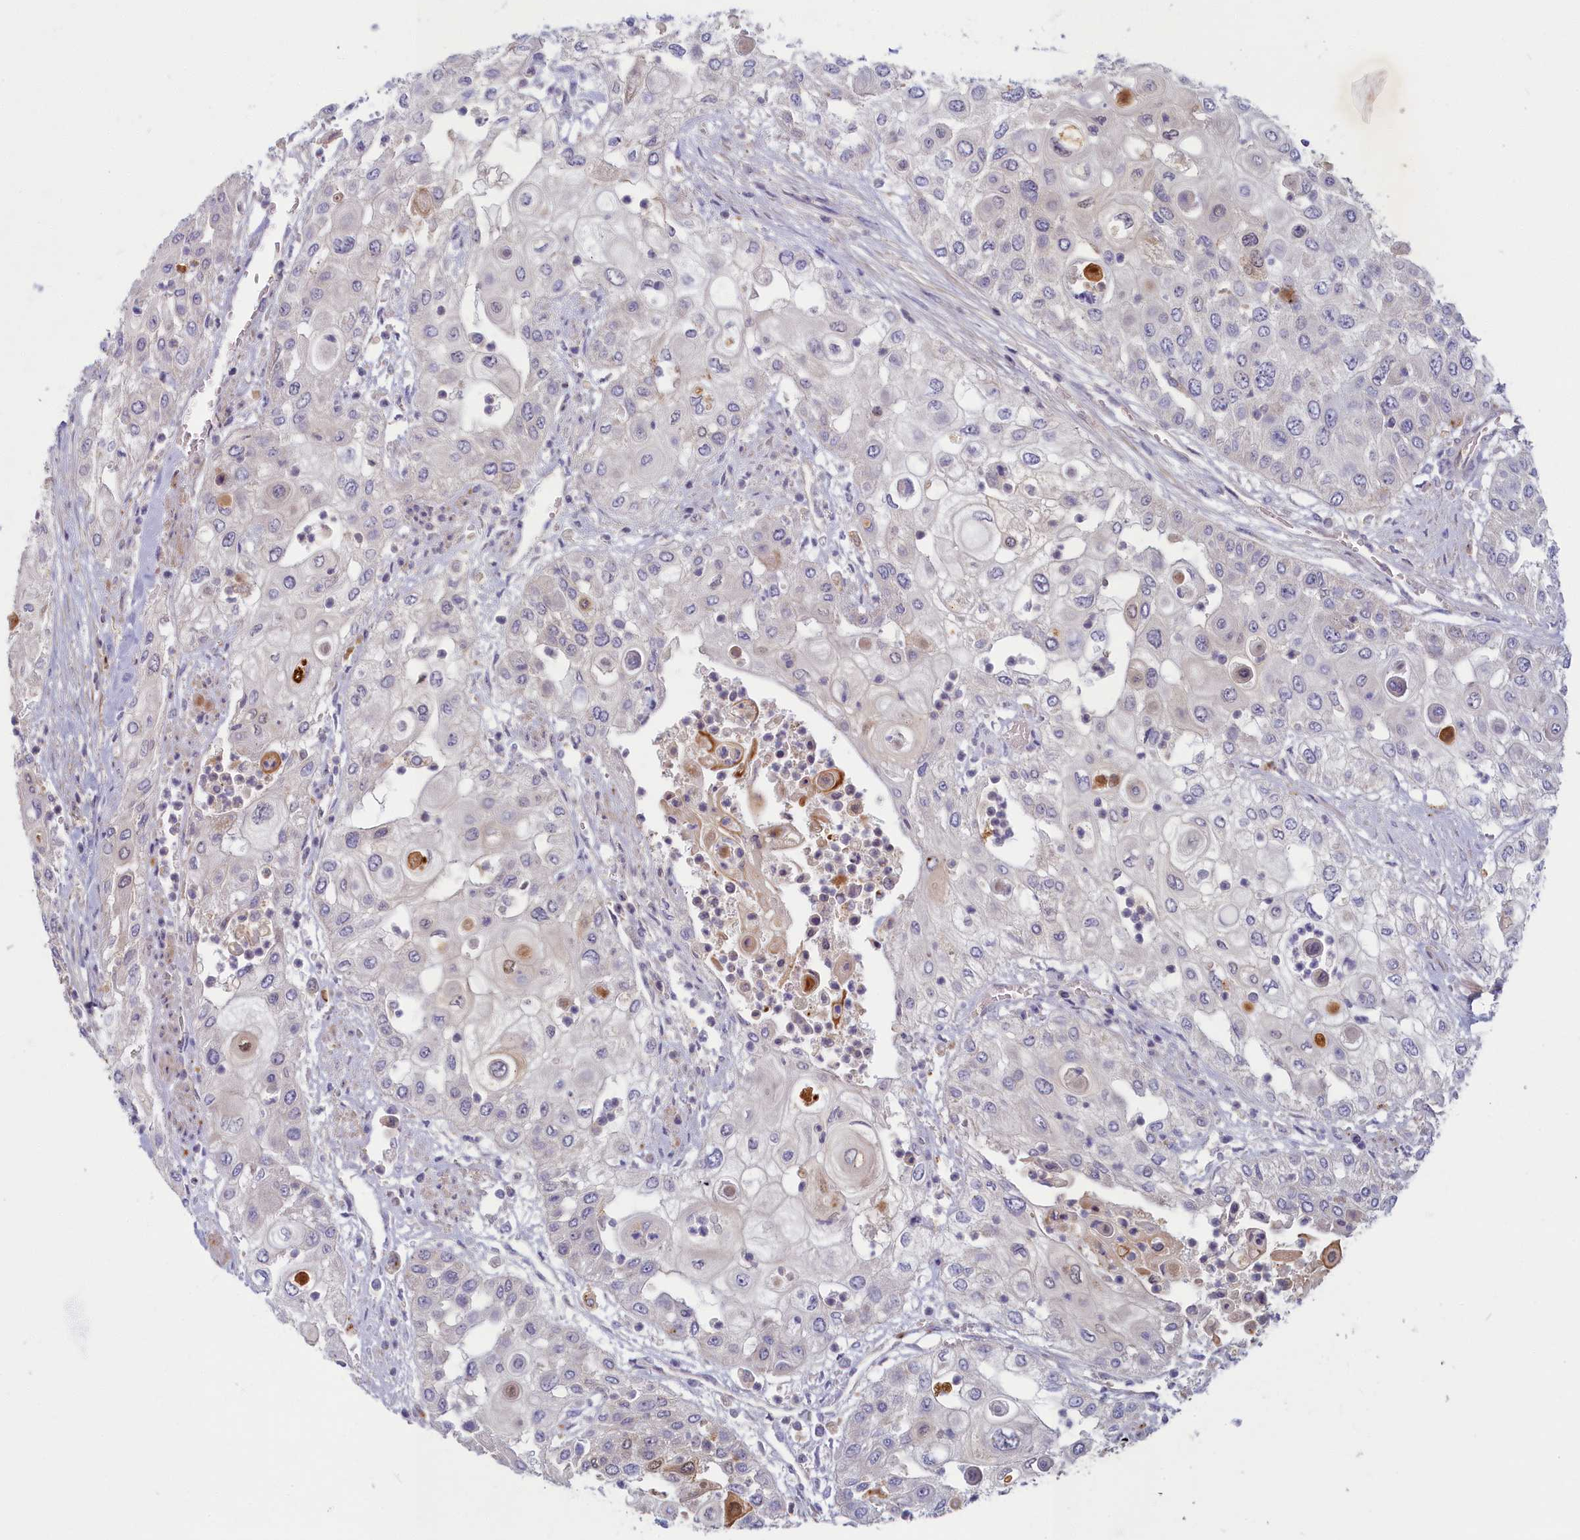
{"staining": {"intensity": "negative", "quantity": "none", "location": "none"}, "tissue": "urothelial cancer", "cell_type": "Tumor cells", "image_type": "cancer", "snomed": [{"axis": "morphology", "description": "Urothelial carcinoma, High grade"}, {"axis": "topography", "description": "Urinary bladder"}], "caption": "The photomicrograph reveals no staining of tumor cells in urothelial cancer.", "gene": "FCSK", "patient": {"sex": "female", "age": 79}}